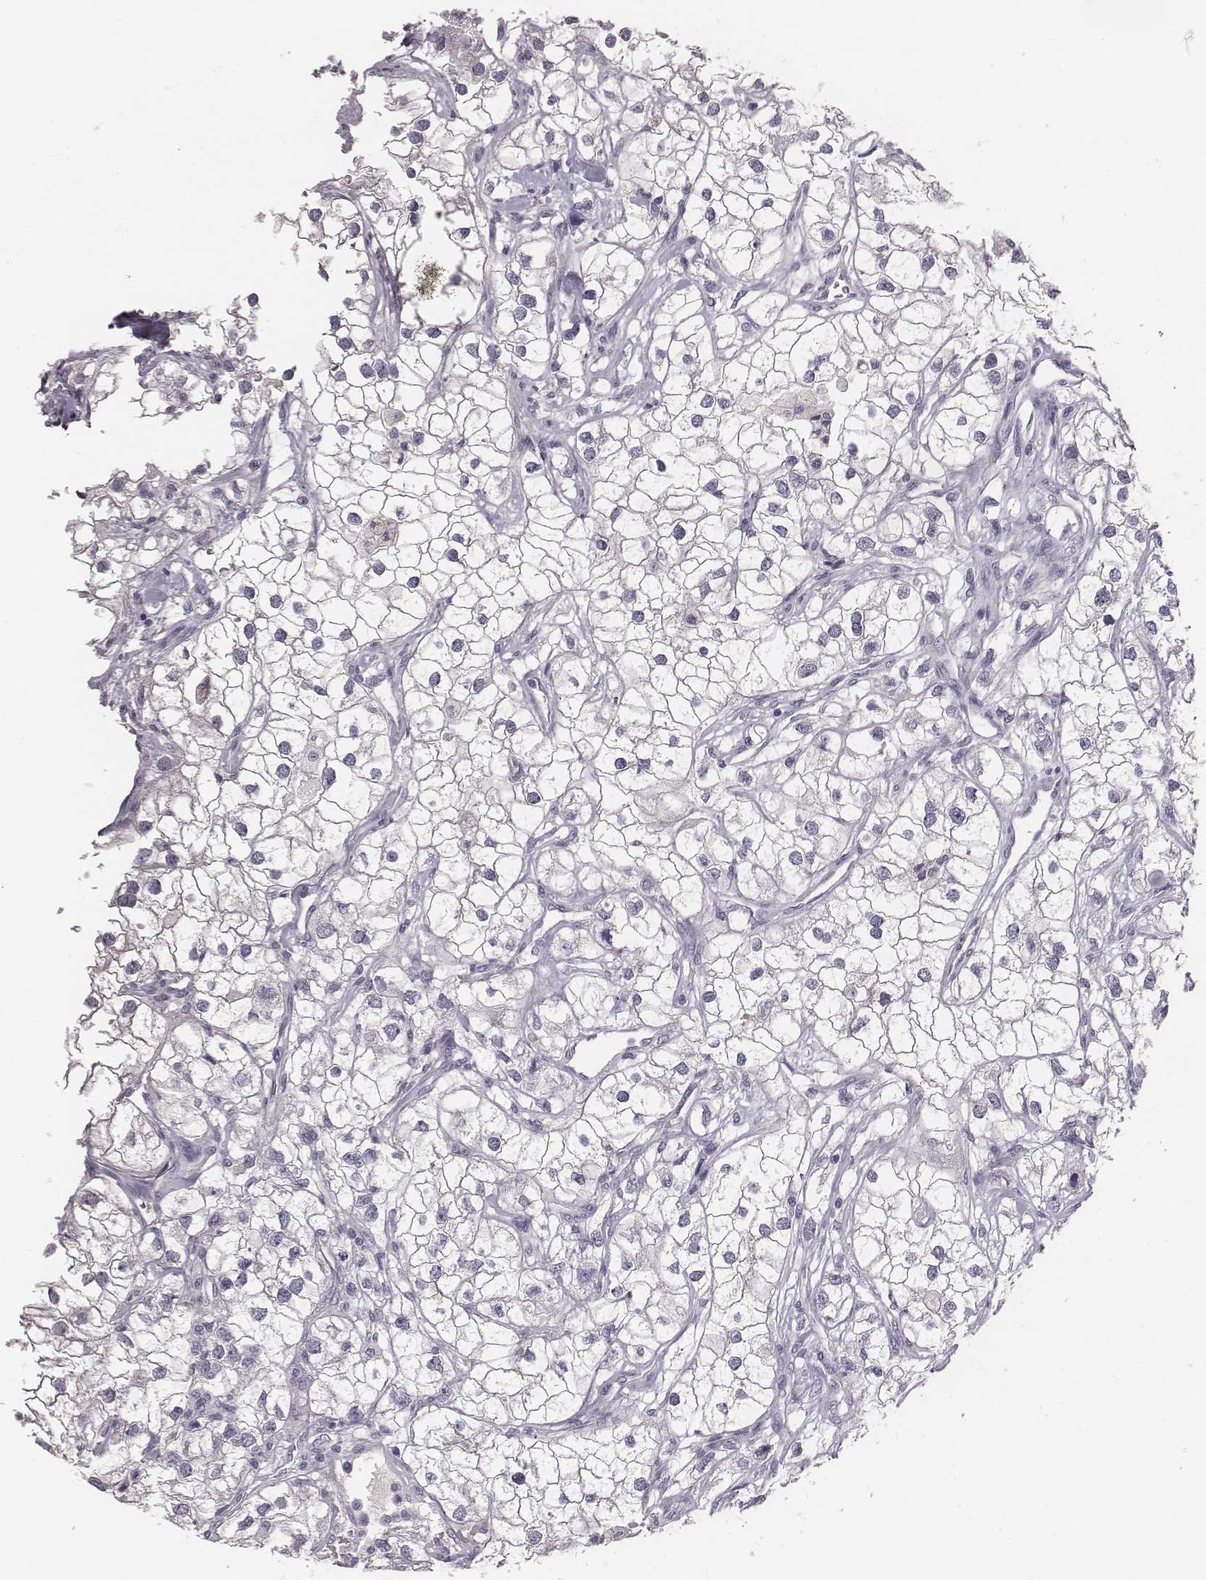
{"staining": {"intensity": "negative", "quantity": "none", "location": "none"}, "tissue": "renal cancer", "cell_type": "Tumor cells", "image_type": "cancer", "snomed": [{"axis": "morphology", "description": "Adenocarcinoma, NOS"}, {"axis": "topography", "description": "Kidney"}], "caption": "This micrograph is of renal cancer (adenocarcinoma) stained with immunohistochemistry (IHC) to label a protein in brown with the nuclei are counter-stained blue. There is no staining in tumor cells.", "gene": "MYH6", "patient": {"sex": "male", "age": 59}}